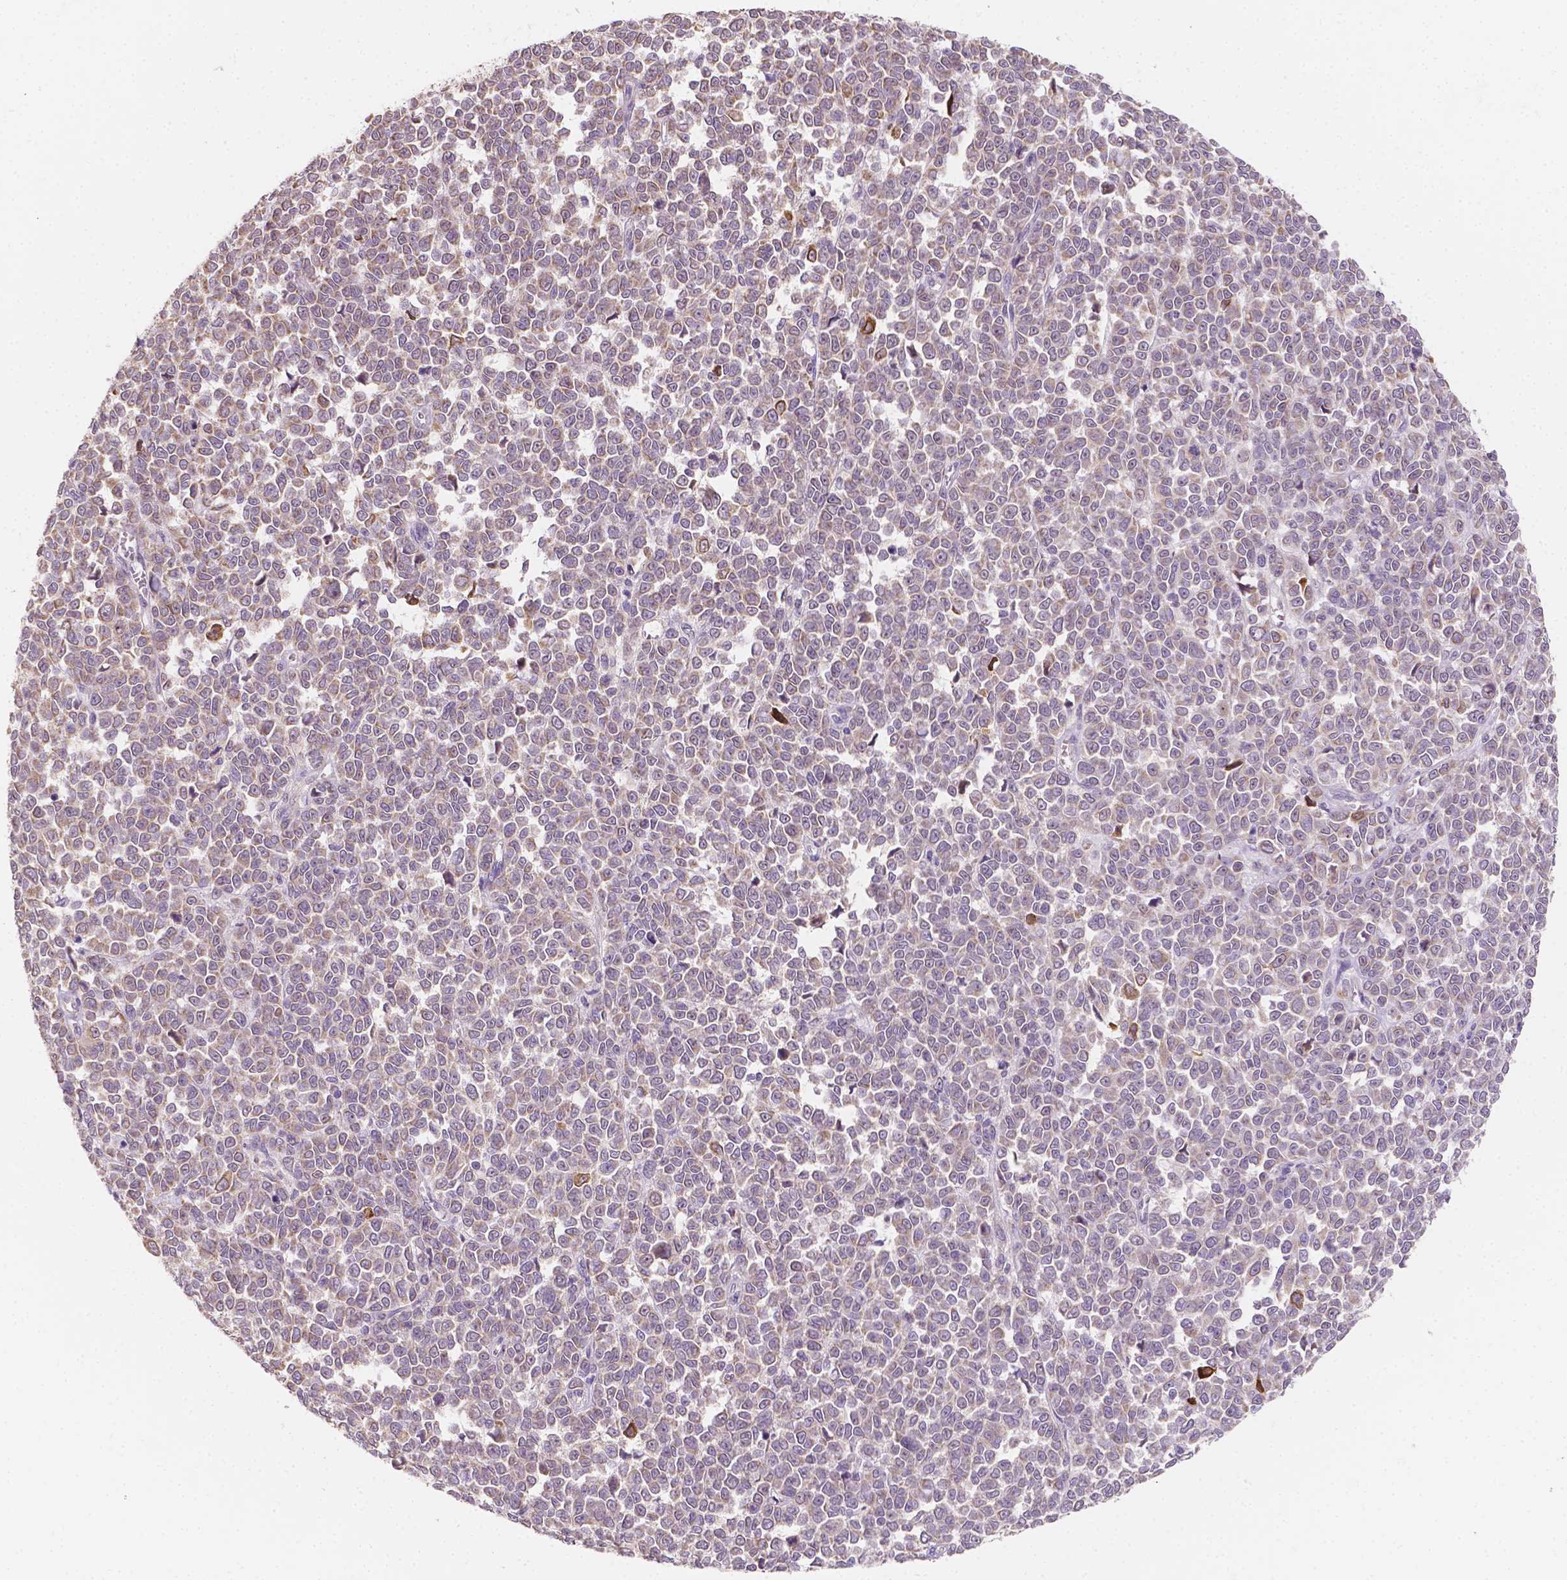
{"staining": {"intensity": "negative", "quantity": "none", "location": "none"}, "tissue": "melanoma", "cell_type": "Tumor cells", "image_type": "cancer", "snomed": [{"axis": "morphology", "description": "Malignant melanoma, NOS"}, {"axis": "topography", "description": "Skin"}], "caption": "Immunohistochemistry of melanoma shows no staining in tumor cells.", "gene": "SIRT2", "patient": {"sex": "female", "age": 95}}